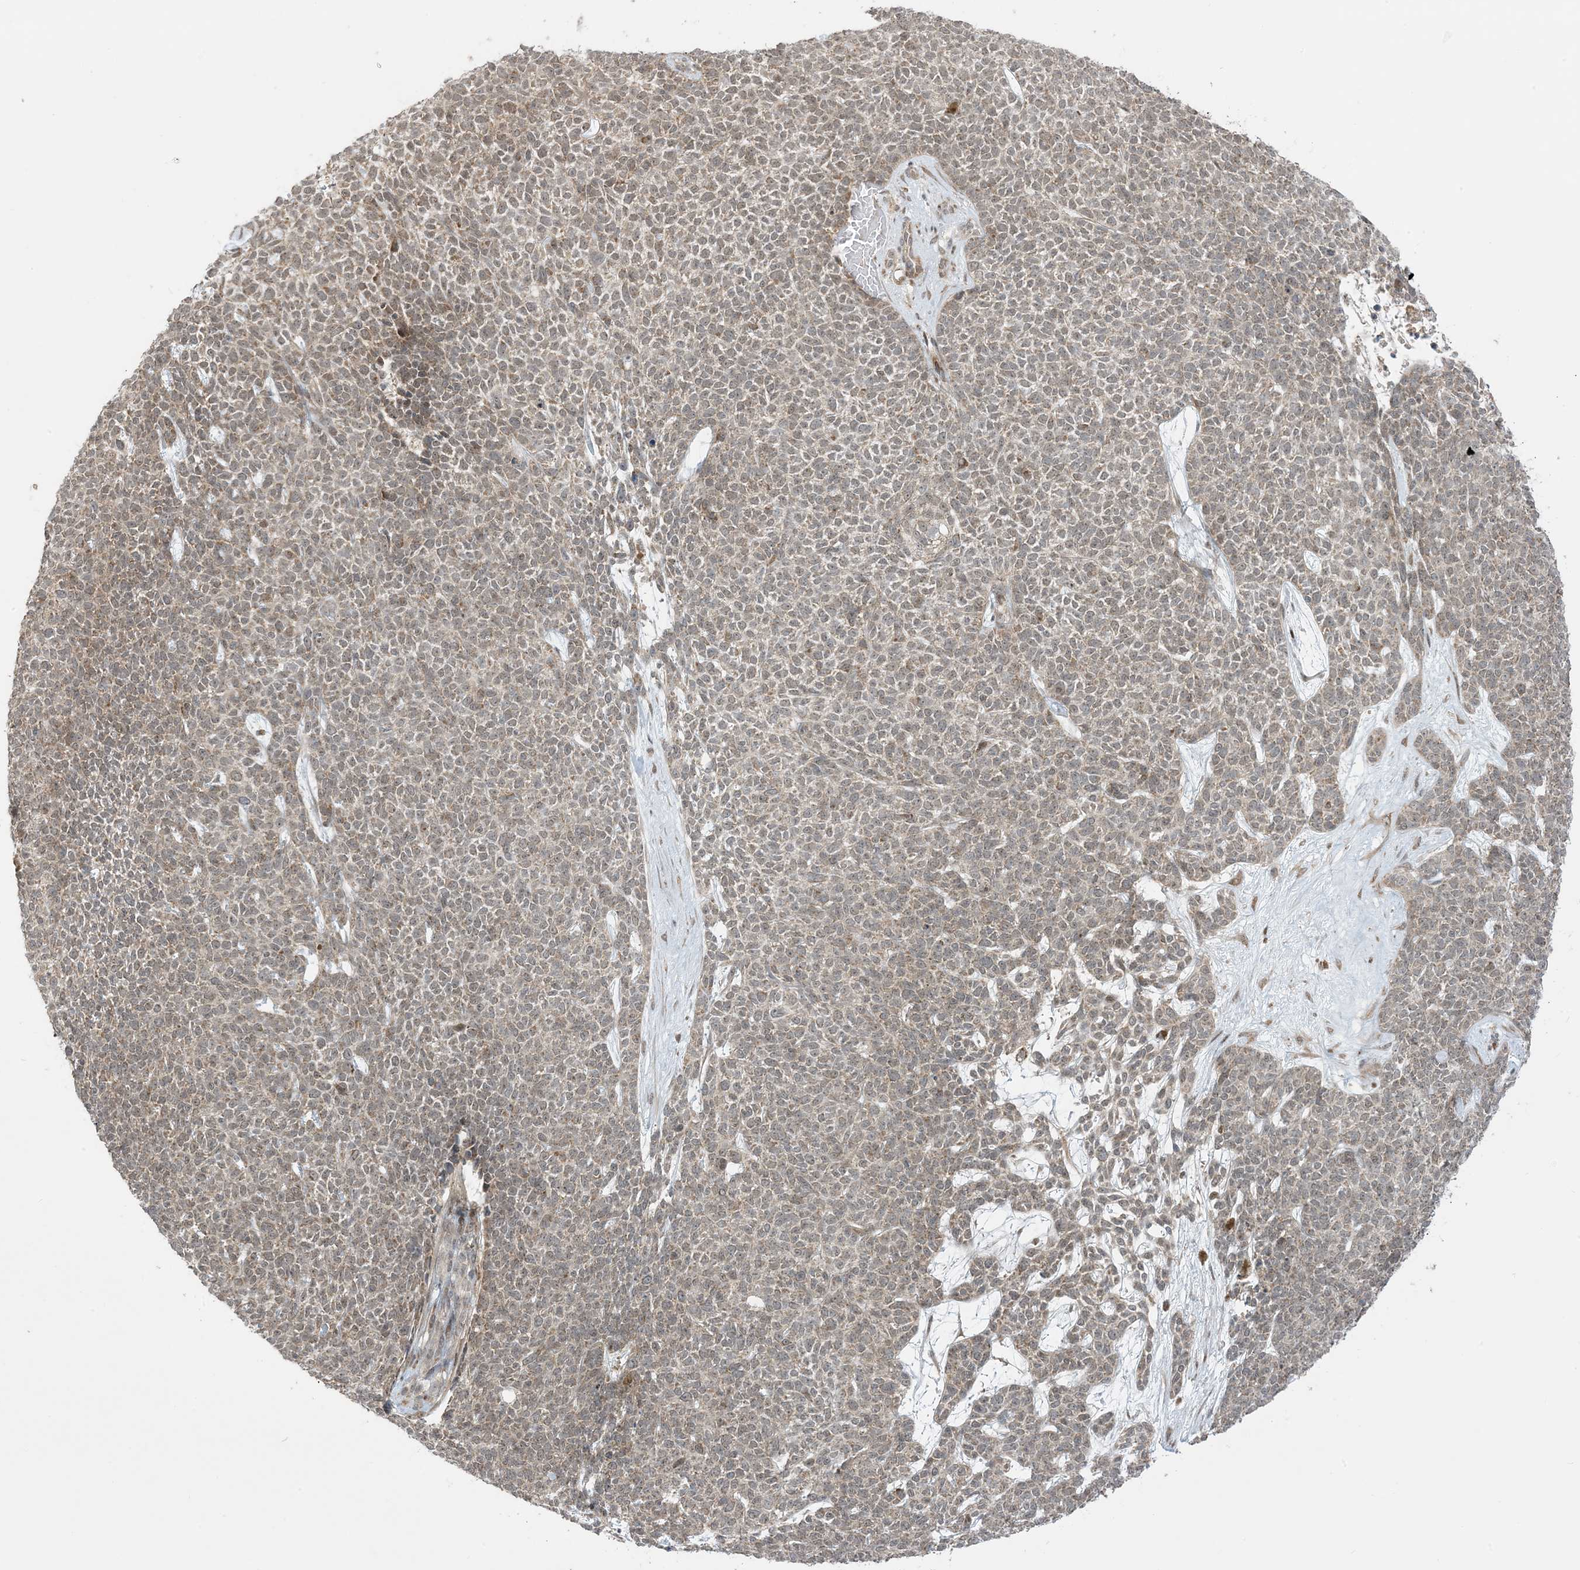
{"staining": {"intensity": "weak", "quantity": ">75%", "location": "cytoplasmic/membranous"}, "tissue": "skin cancer", "cell_type": "Tumor cells", "image_type": "cancer", "snomed": [{"axis": "morphology", "description": "Basal cell carcinoma"}, {"axis": "topography", "description": "Skin"}], "caption": "Immunohistochemical staining of skin cancer (basal cell carcinoma) shows low levels of weak cytoplasmic/membranous protein positivity in about >75% of tumor cells. The protein of interest is stained brown, and the nuclei are stained in blue (DAB (3,3'-diaminobenzidine) IHC with brightfield microscopy, high magnification).", "gene": "PHLDB2", "patient": {"sex": "female", "age": 84}}